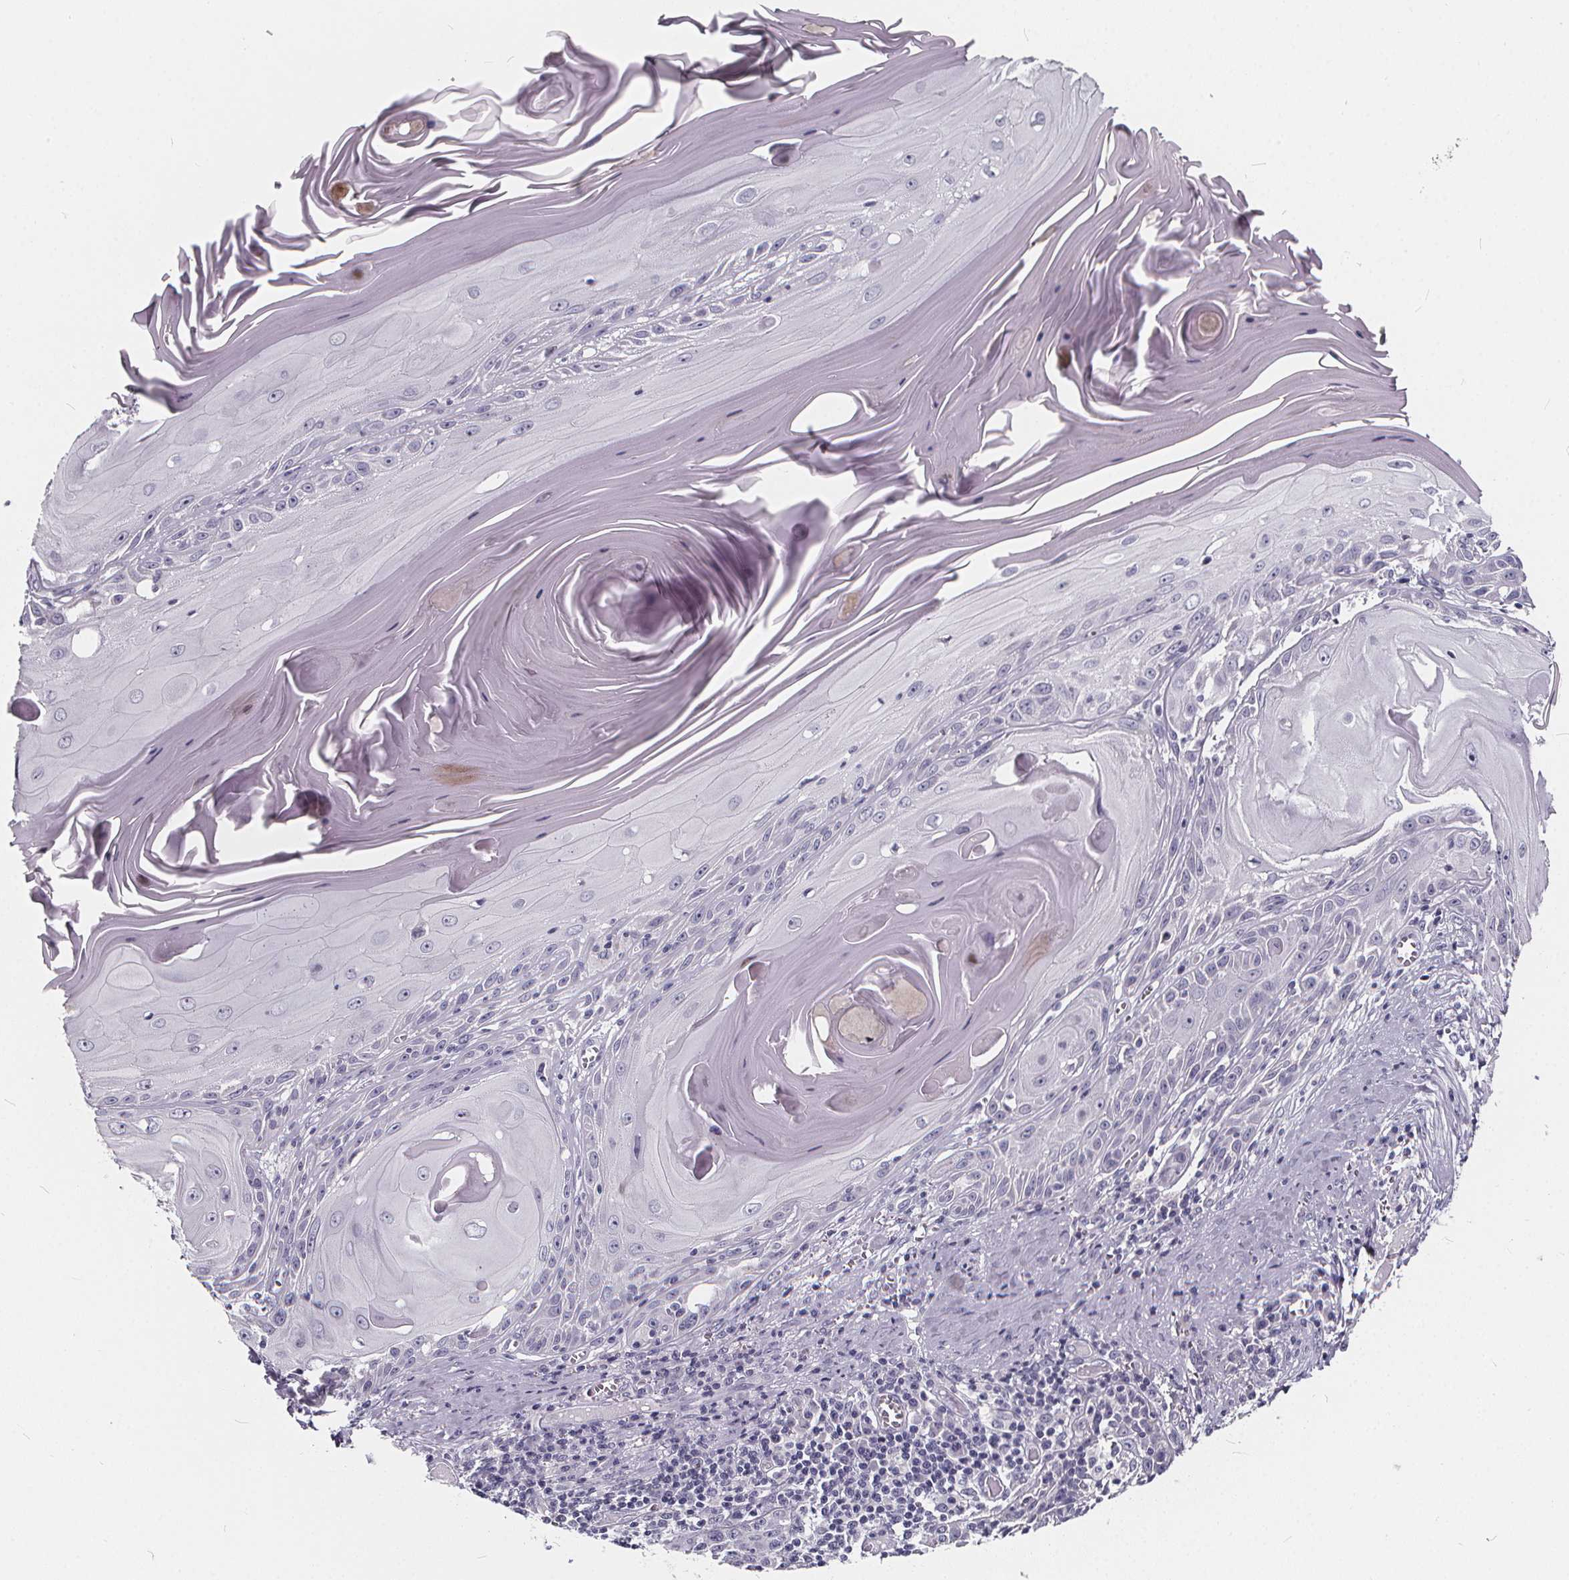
{"staining": {"intensity": "negative", "quantity": "none", "location": "none"}, "tissue": "skin cancer", "cell_type": "Tumor cells", "image_type": "cancer", "snomed": [{"axis": "morphology", "description": "Squamous cell carcinoma, NOS"}, {"axis": "topography", "description": "Skin"}, {"axis": "topography", "description": "Vulva"}], "caption": "The histopathology image exhibits no staining of tumor cells in skin cancer.", "gene": "SPEF2", "patient": {"sex": "female", "age": 85}}